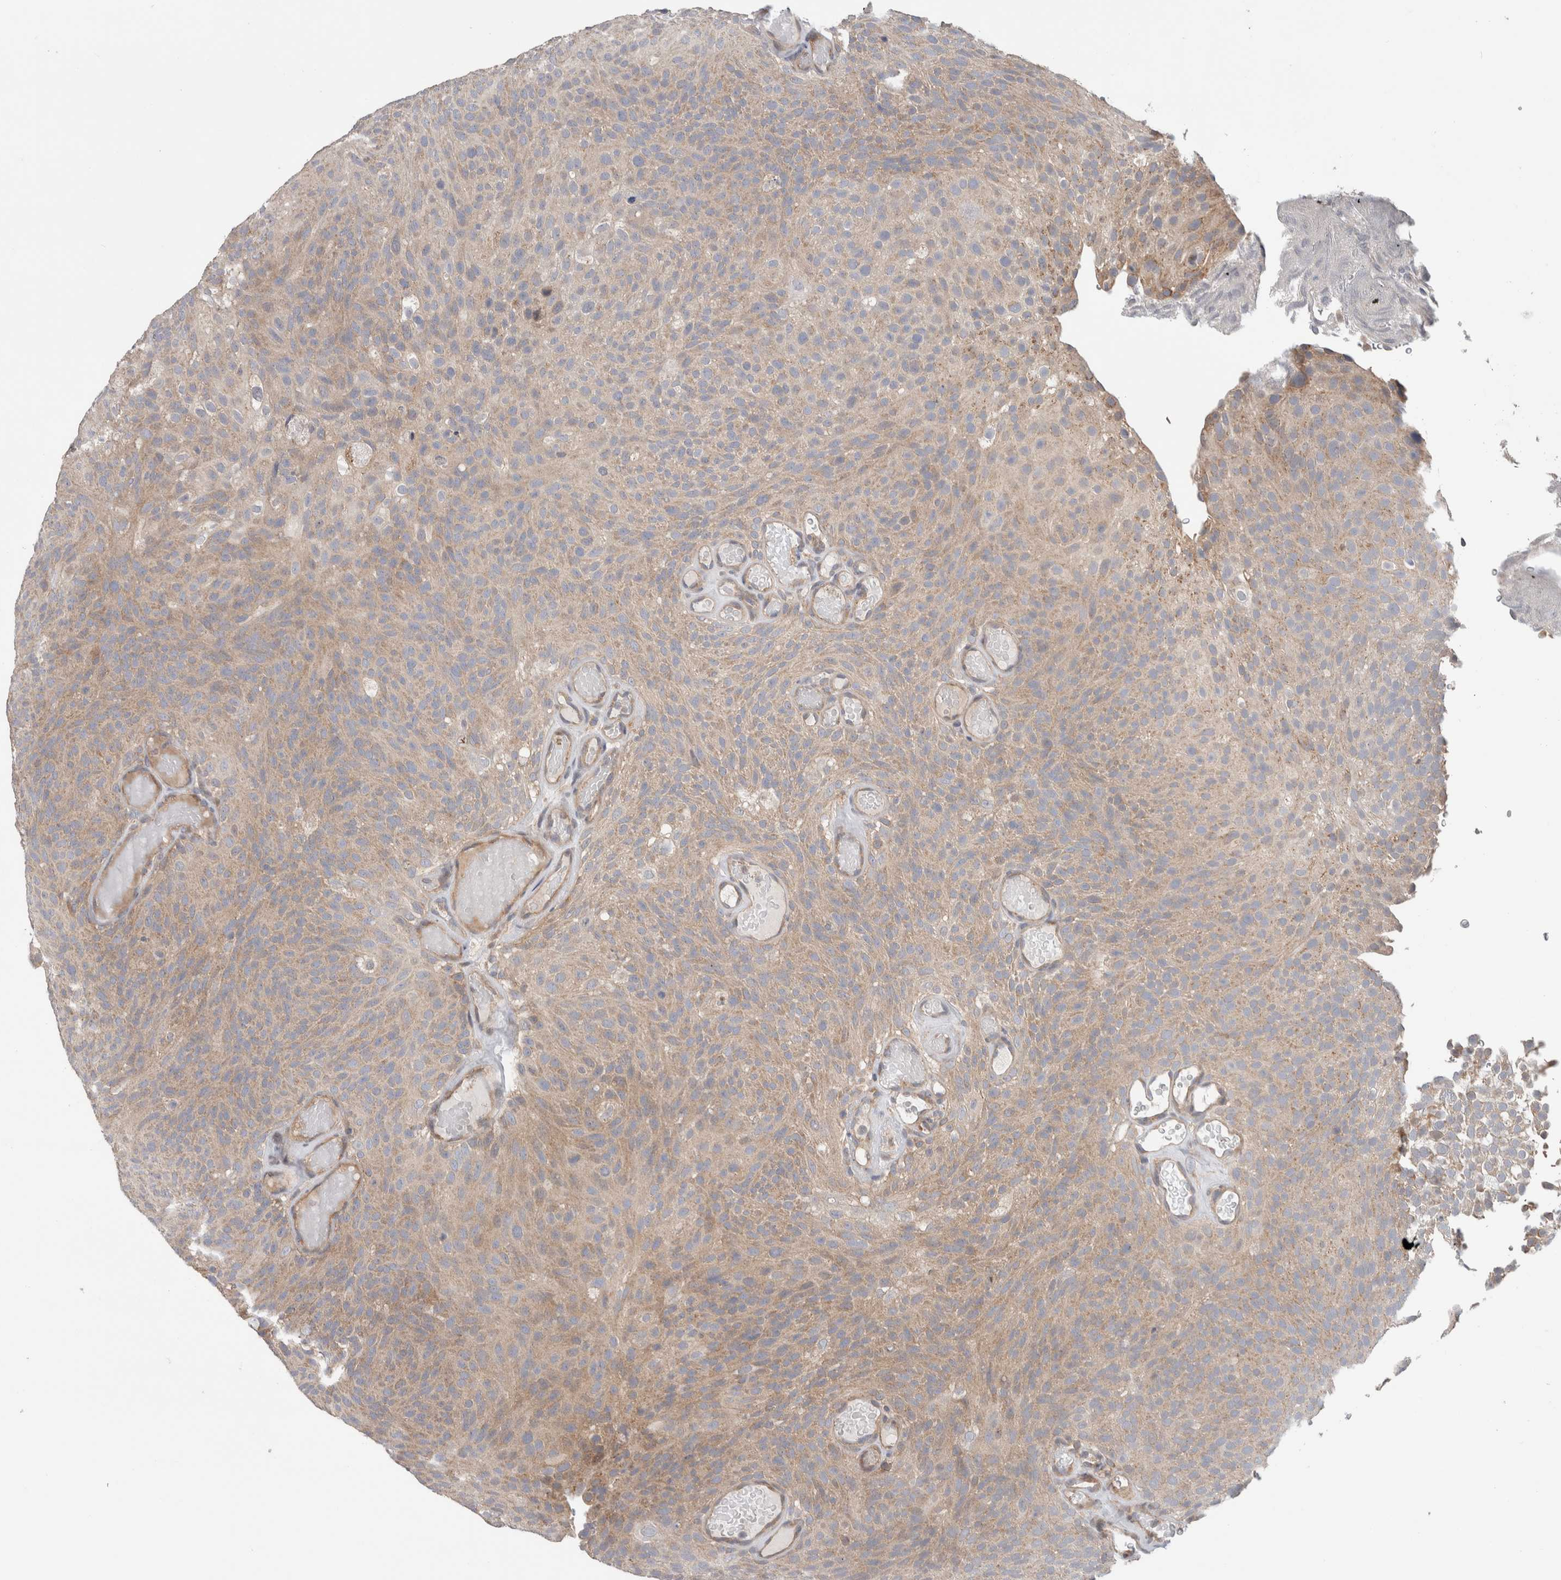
{"staining": {"intensity": "weak", "quantity": ">75%", "location": "cytoplasmic/membranous"}, "tissue": "urothelial cancer", "cell_type": "Tumor cells", "image_type": "cancer", "snomed": [{"axis": "morphology", "description": "Urothelial carcinoma, Low grade"}, {"axis": "topography", "description": "Urinary bladder"}], "caption": "A brown stain highlights weak cytoplasmic/membranous expression of a protein in urothelial cancer tumor cells.", "gene": "TRIM5", "patient": {"sex": "male", "age": 78}}